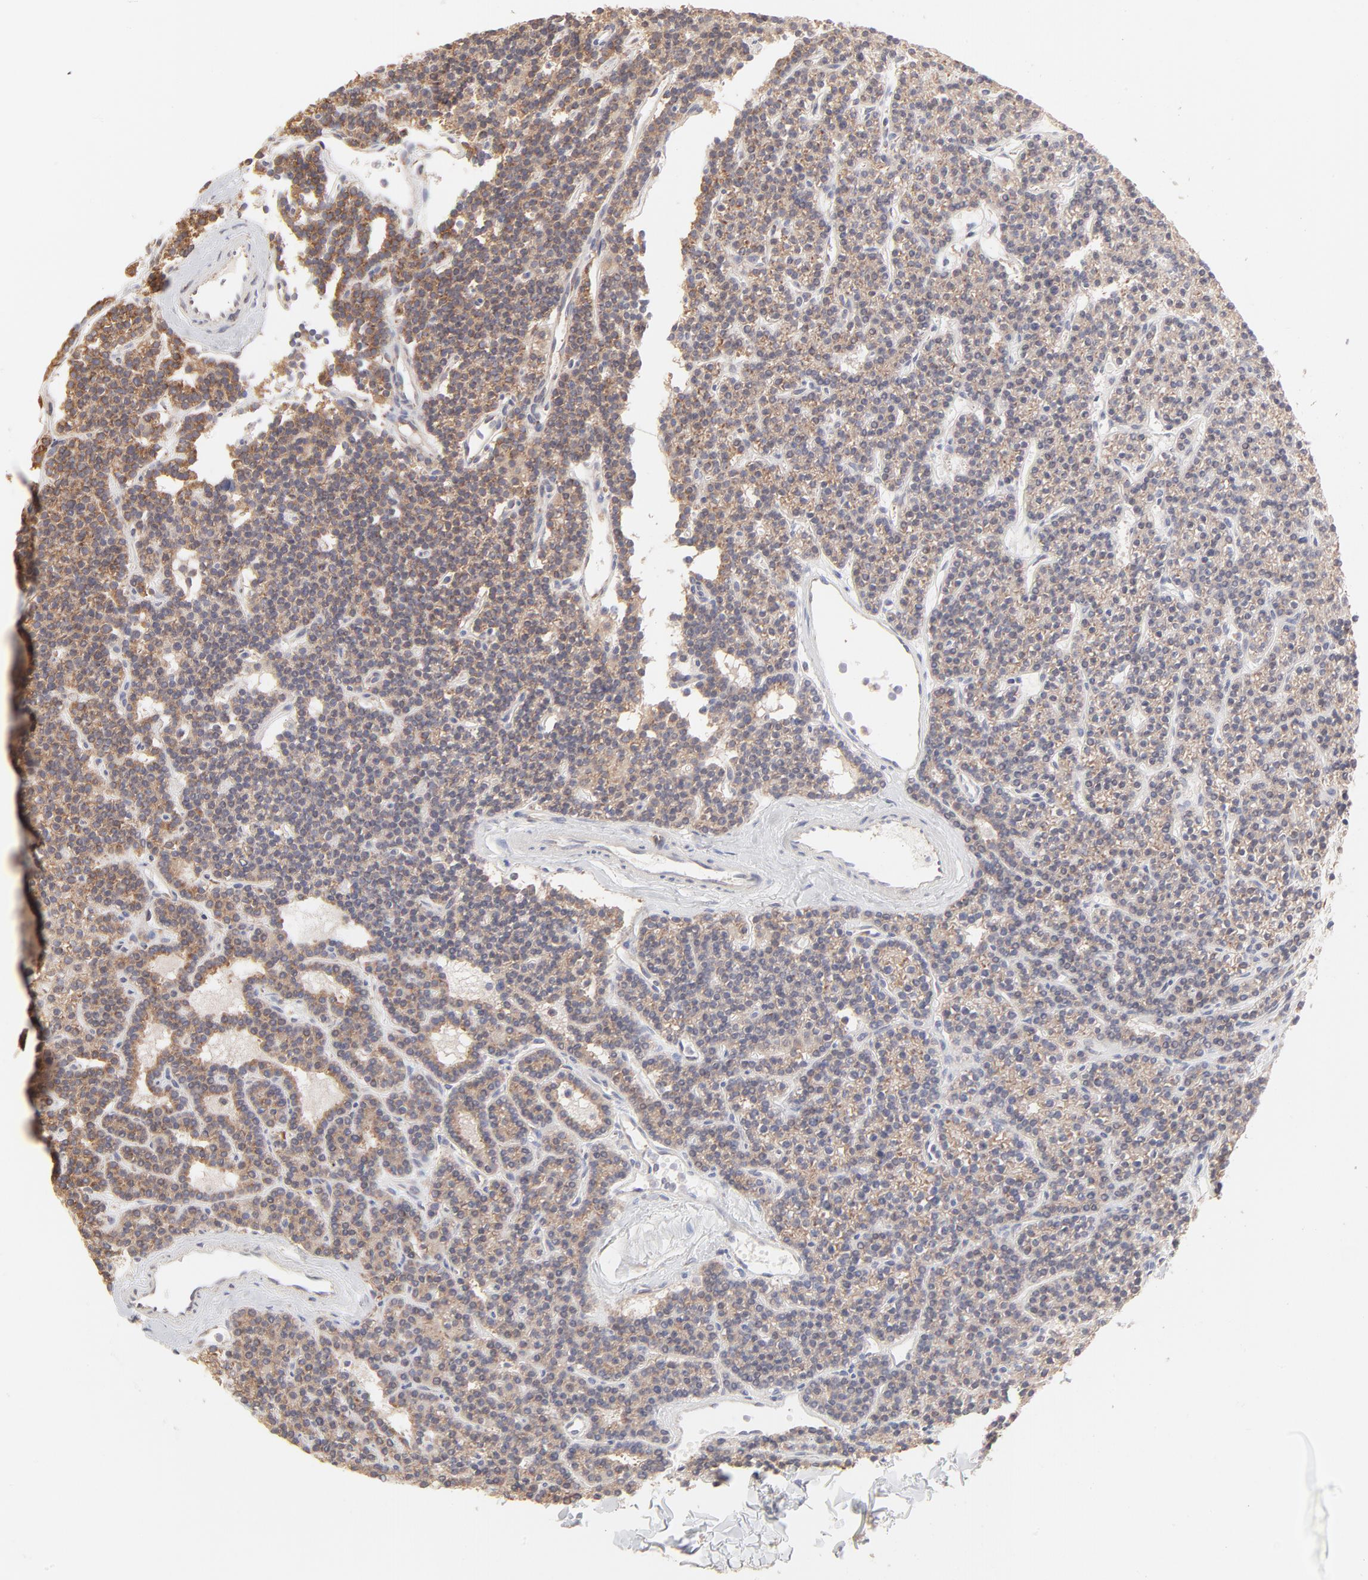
{"staining": {"intensity": "moderate", "quantity": ">75%", "location": "cytoplasmic/membranous"}, "tissue": "parathyroid gland", "cell_type": "Glandular cells", "image_type": "normal", "snomed": [{"axis": "morphology", "description": "Normal tissue, NOS"}, {"axis": "topography", "description": "Parathyroid gland"}], "caption": "A photomicrograph of human parathyroid gland stained for a protein reveals moderate cytoplasmic/membranous brown staining in glandular cells.", "gene": "RPS21", "patient": {"sex": "female", "age": 45}}